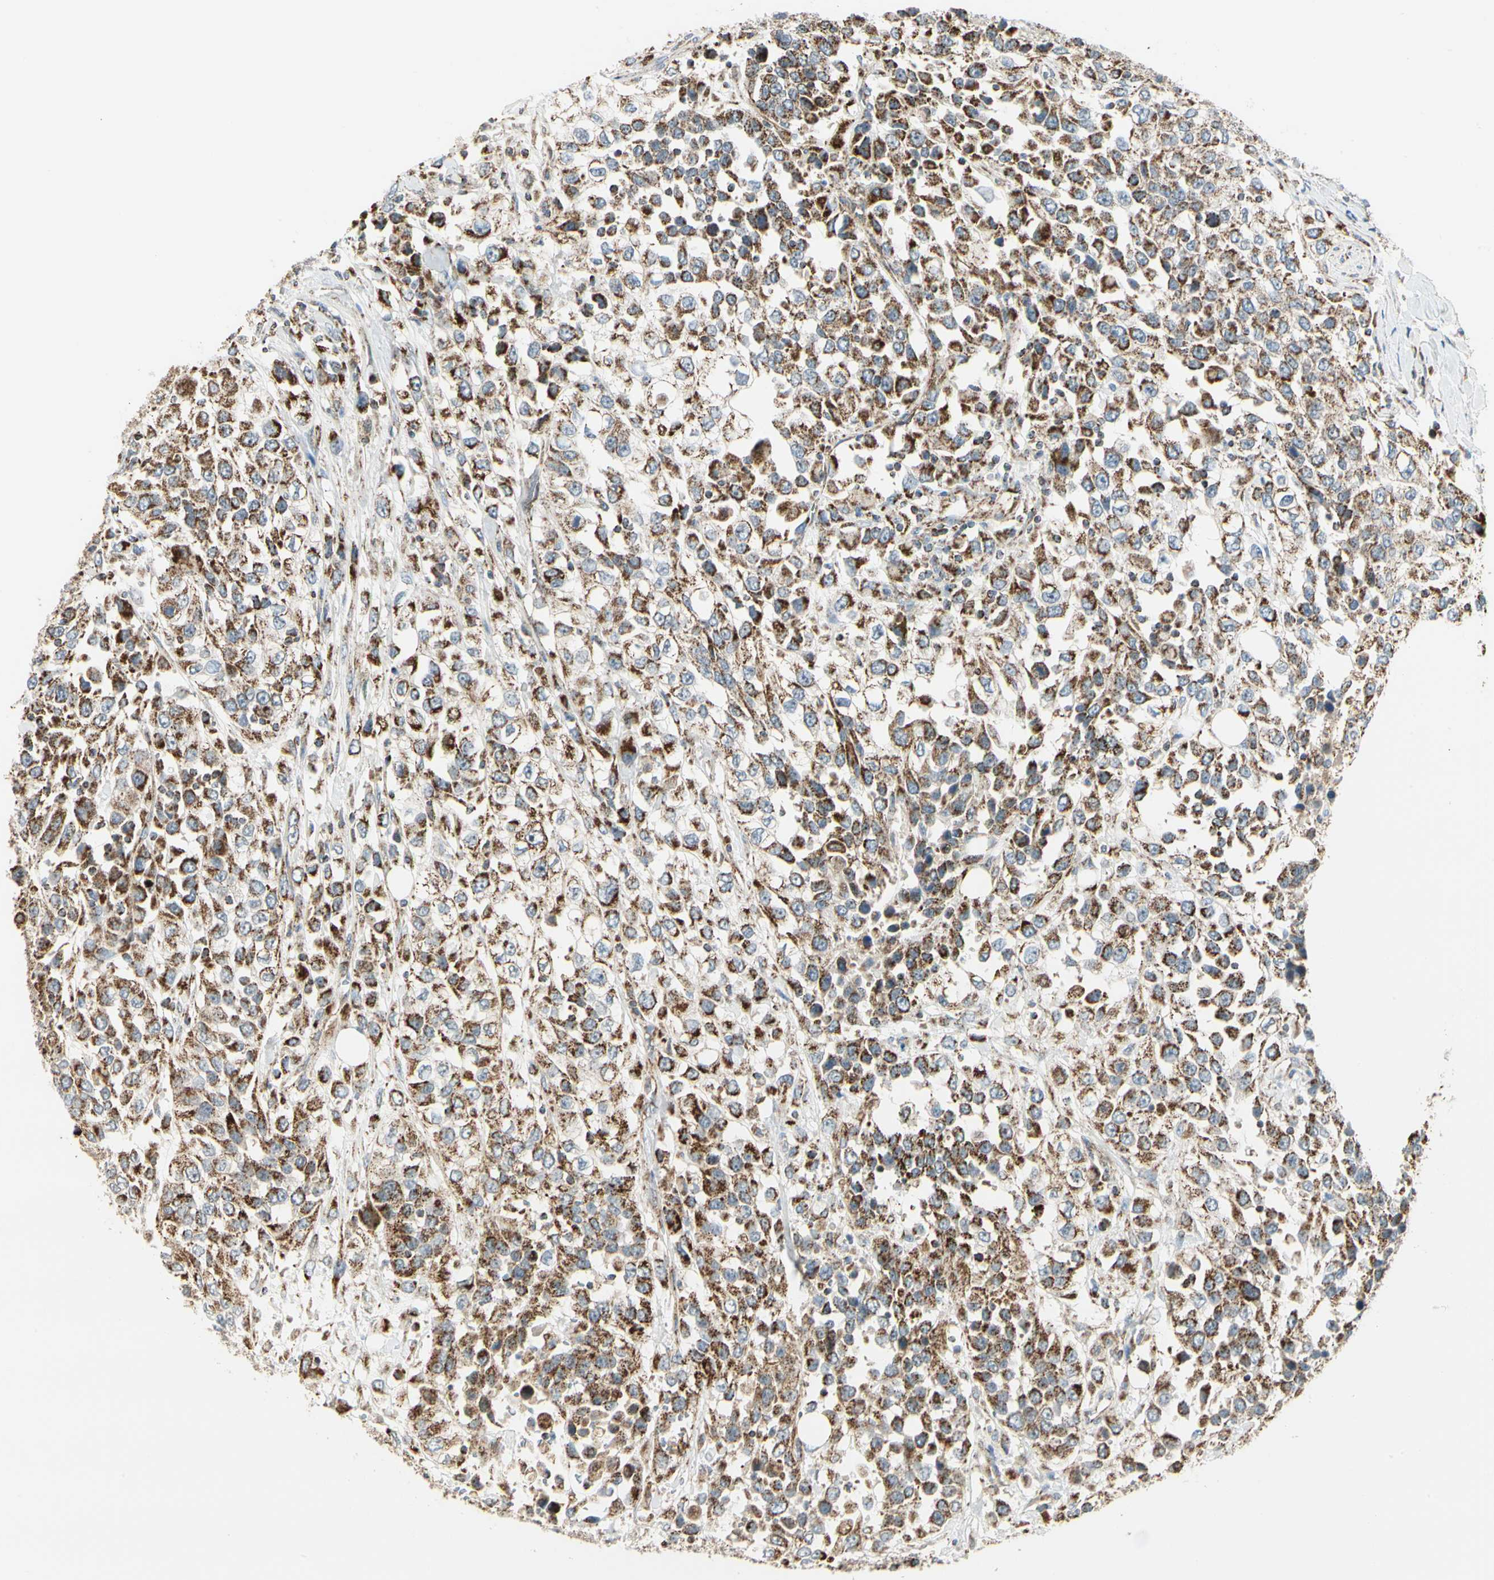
{"staining": {"intensity": "strong", "quantity": ">75%", "location": "cytoplasmic/membranous"}, "tissue": "urothelial cancer", "cell_type": "Tumor cells", "image_type": "cancer", "snomed": [{"axis": "morphology", "description": "Urothelial carcinoma, High grade"}, {"axis": "topography", "description": "Urinary bladder"}], "caption": "Immunohistochemistry of human high-grade urothelial carcinoma shows high levels of strong cytoplasmic/membranous expression in approximately >75% of tumor cells.", "gene": "ANKS6", "patient": {"sex": "female", "age": 80}}